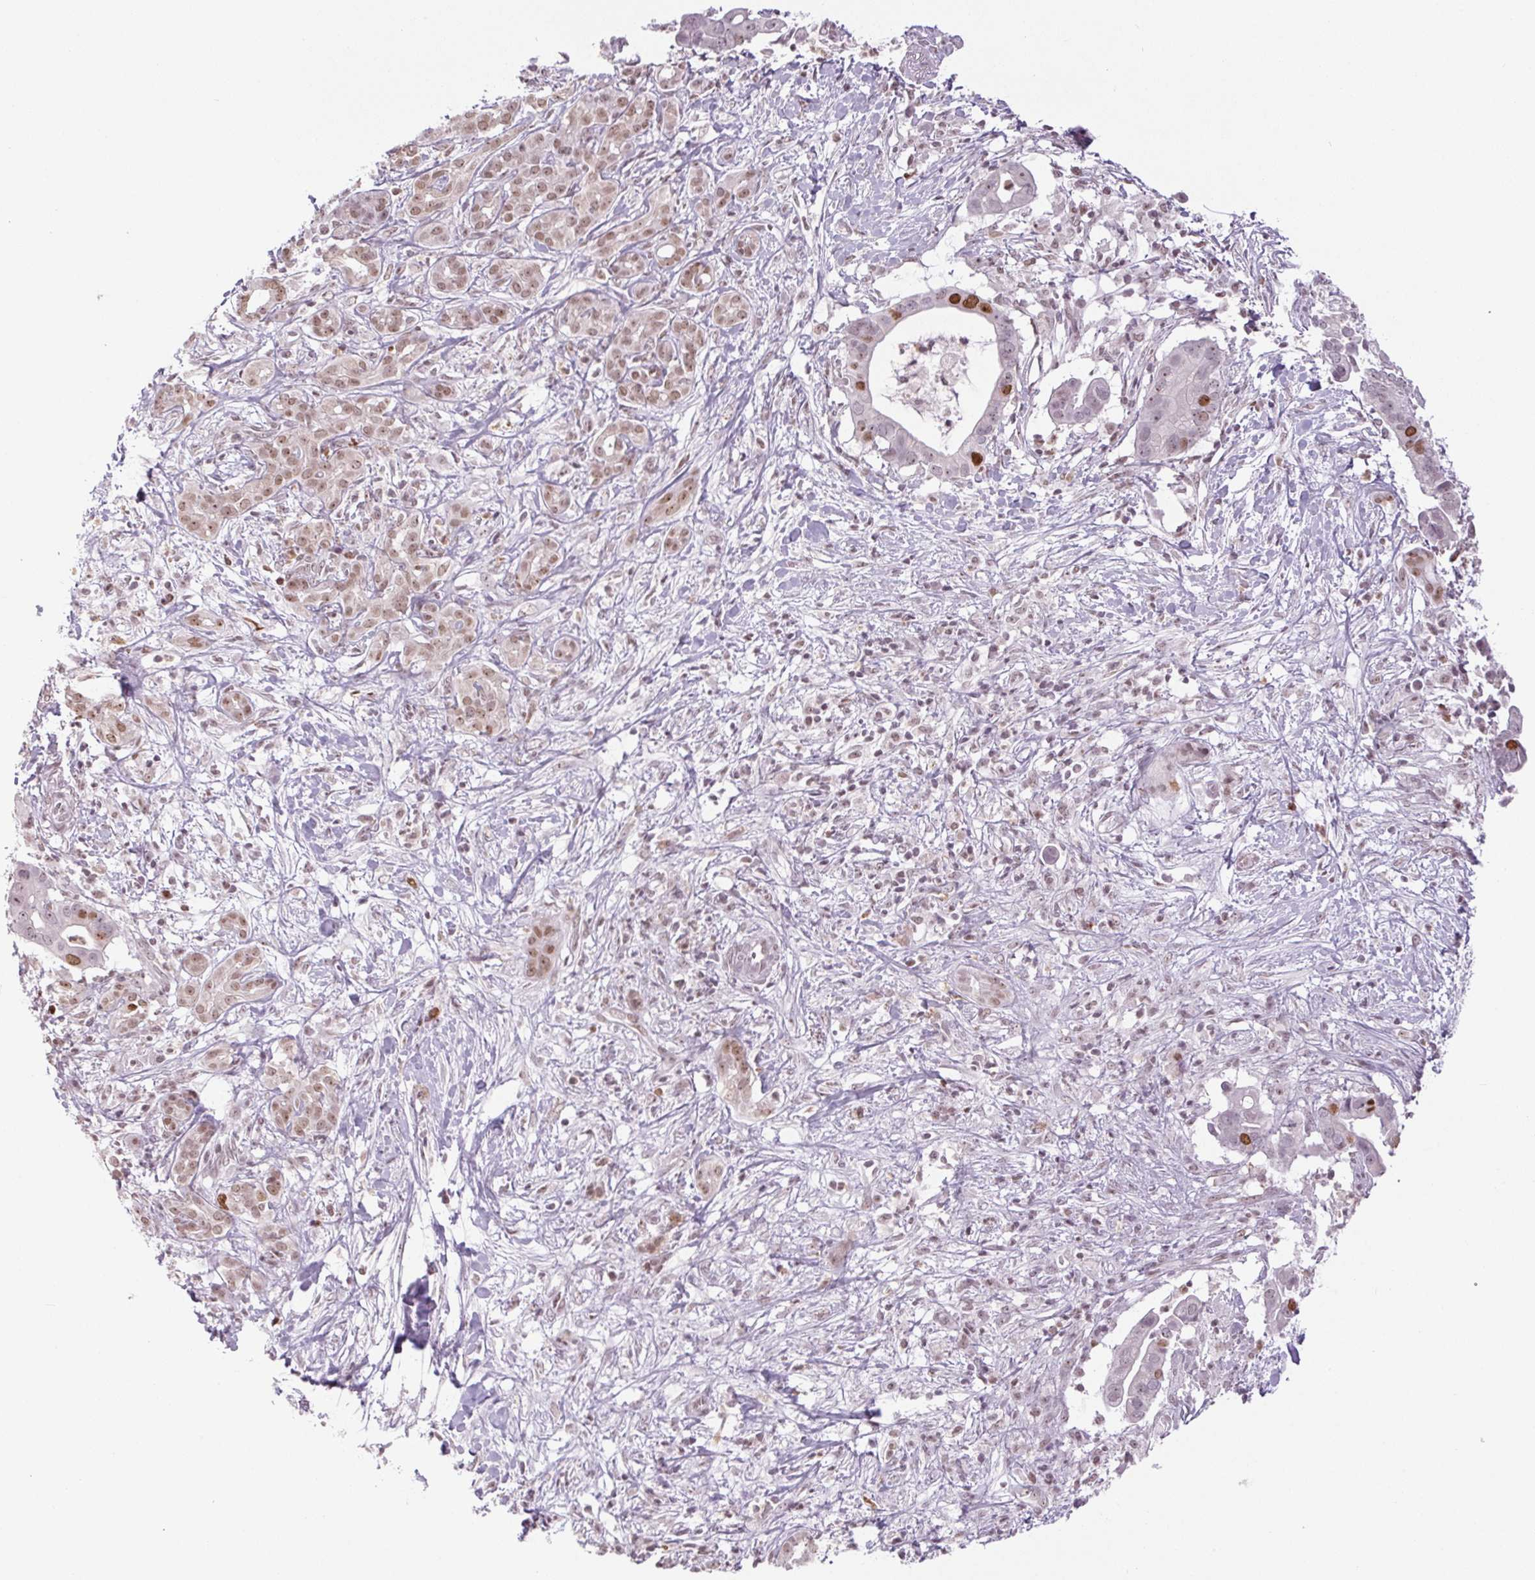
{"staining": {"intensity": "strong", "quantity": "<25%", "location": "nuclear"}, "tissue": "pancreatic cancer", "cell_type": "Tumor cells", "image_type": "cancer", "snomed": [{"axis": "morphology", "description": "Adenocarcinoma, NOS"}, {"axis": "topography", "description": "Pancreas"}], "caption": "A medium amount of strong nuclear staining is present in about <25% of tumor cells in pancreatic cancer (adenocarcinoma) tissue. (Brightfield microscopy of DAB IHC at high magnification).", "gene": "SMIM6", "patient": {"sex": "male", "age": 61}}